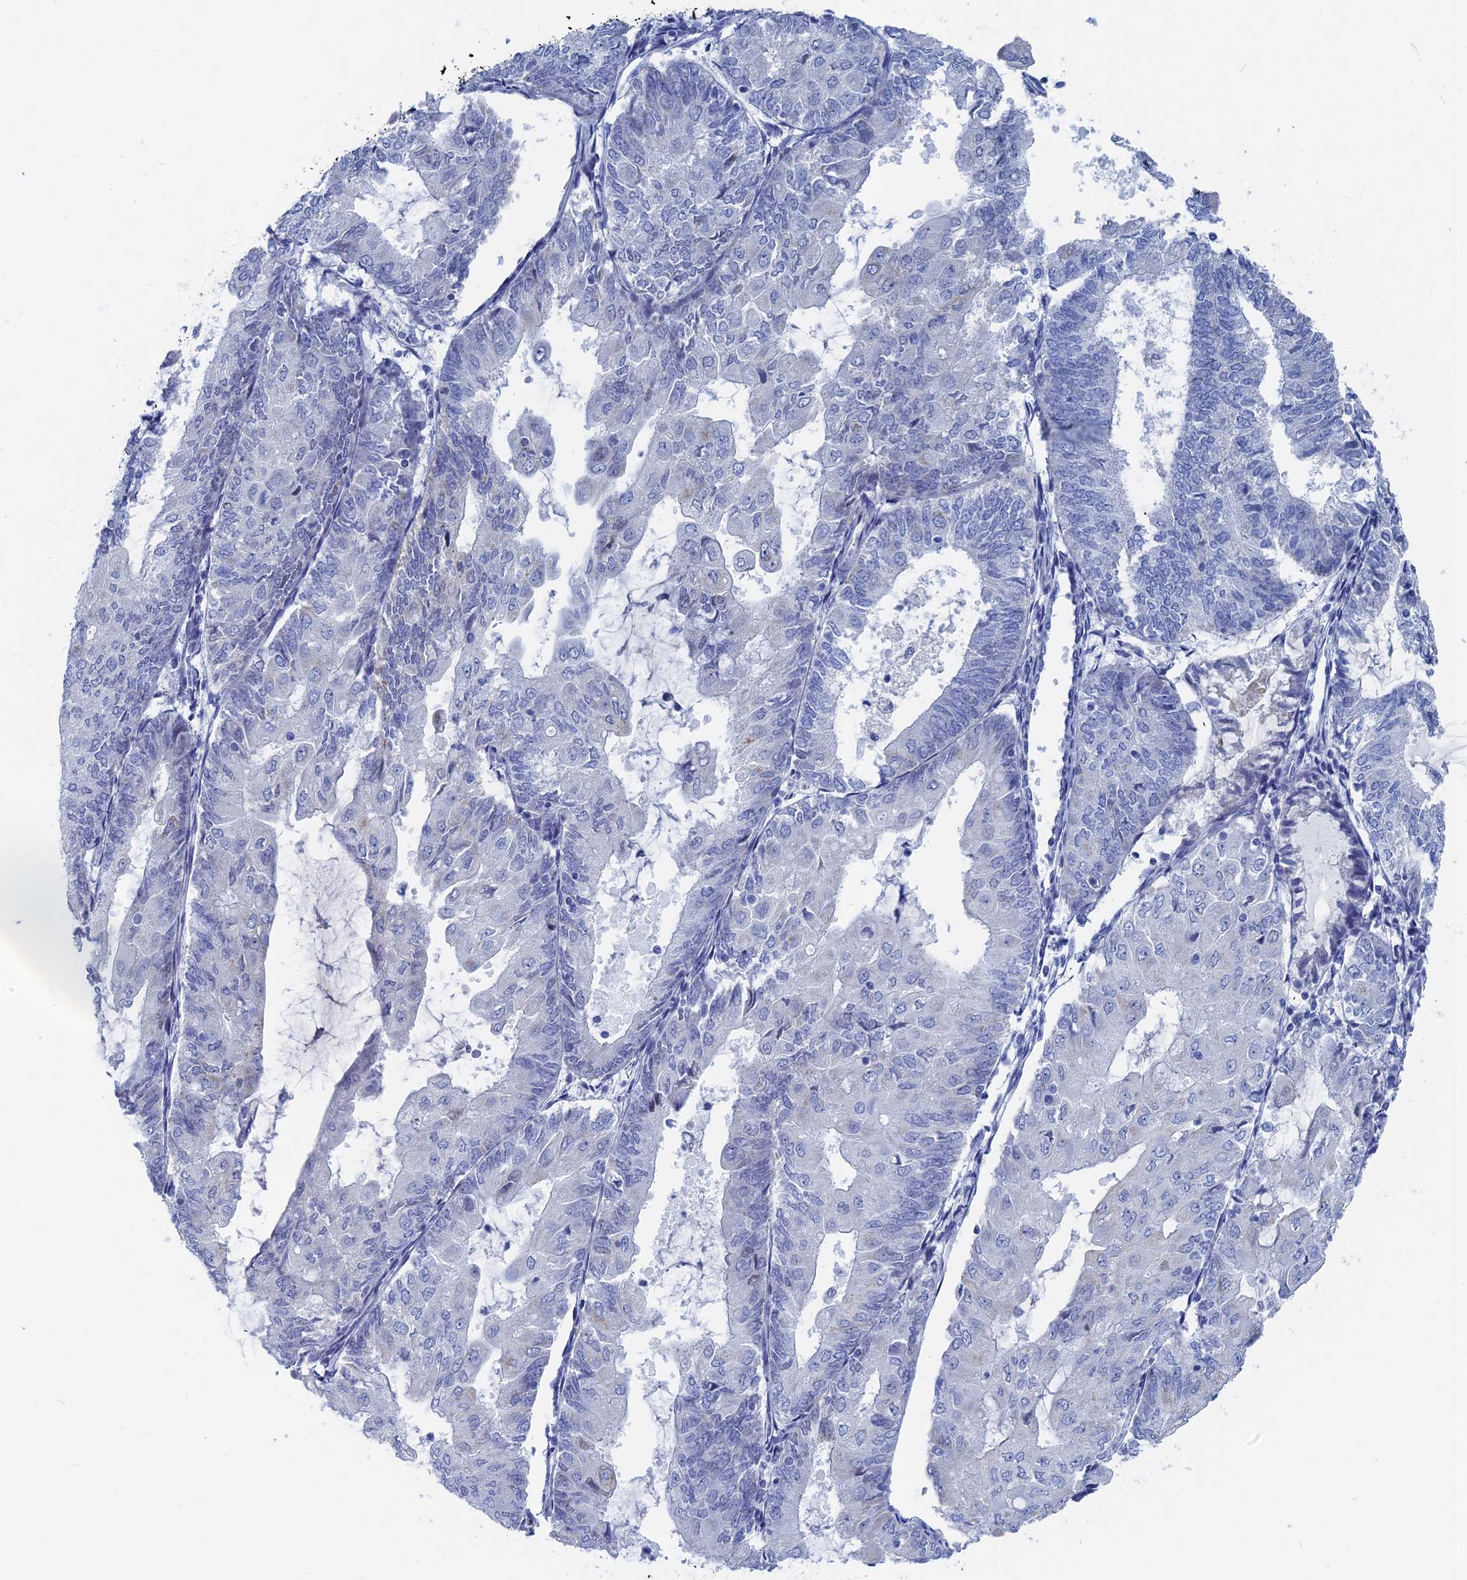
{"staining": {"intensity": "negative", "quantity": "none", "location": "none"}, "tissue": "endometrial cancer", "cell_type": "Tumor cells", "image_type": "cancer", "snomed": [{"axis": "morphology", "description": "Adenocarcinoma, NOS"}, {"axis": "topography", "description": "Endometrium"}], "caption": "IHC micrograph of endometrial cancer (adenocarcinoma) stained for a protein (brown), which displays no expression in tumor cells.", "gene": "HIGD1A", "patient": {"sex": "female", "age": 81}}